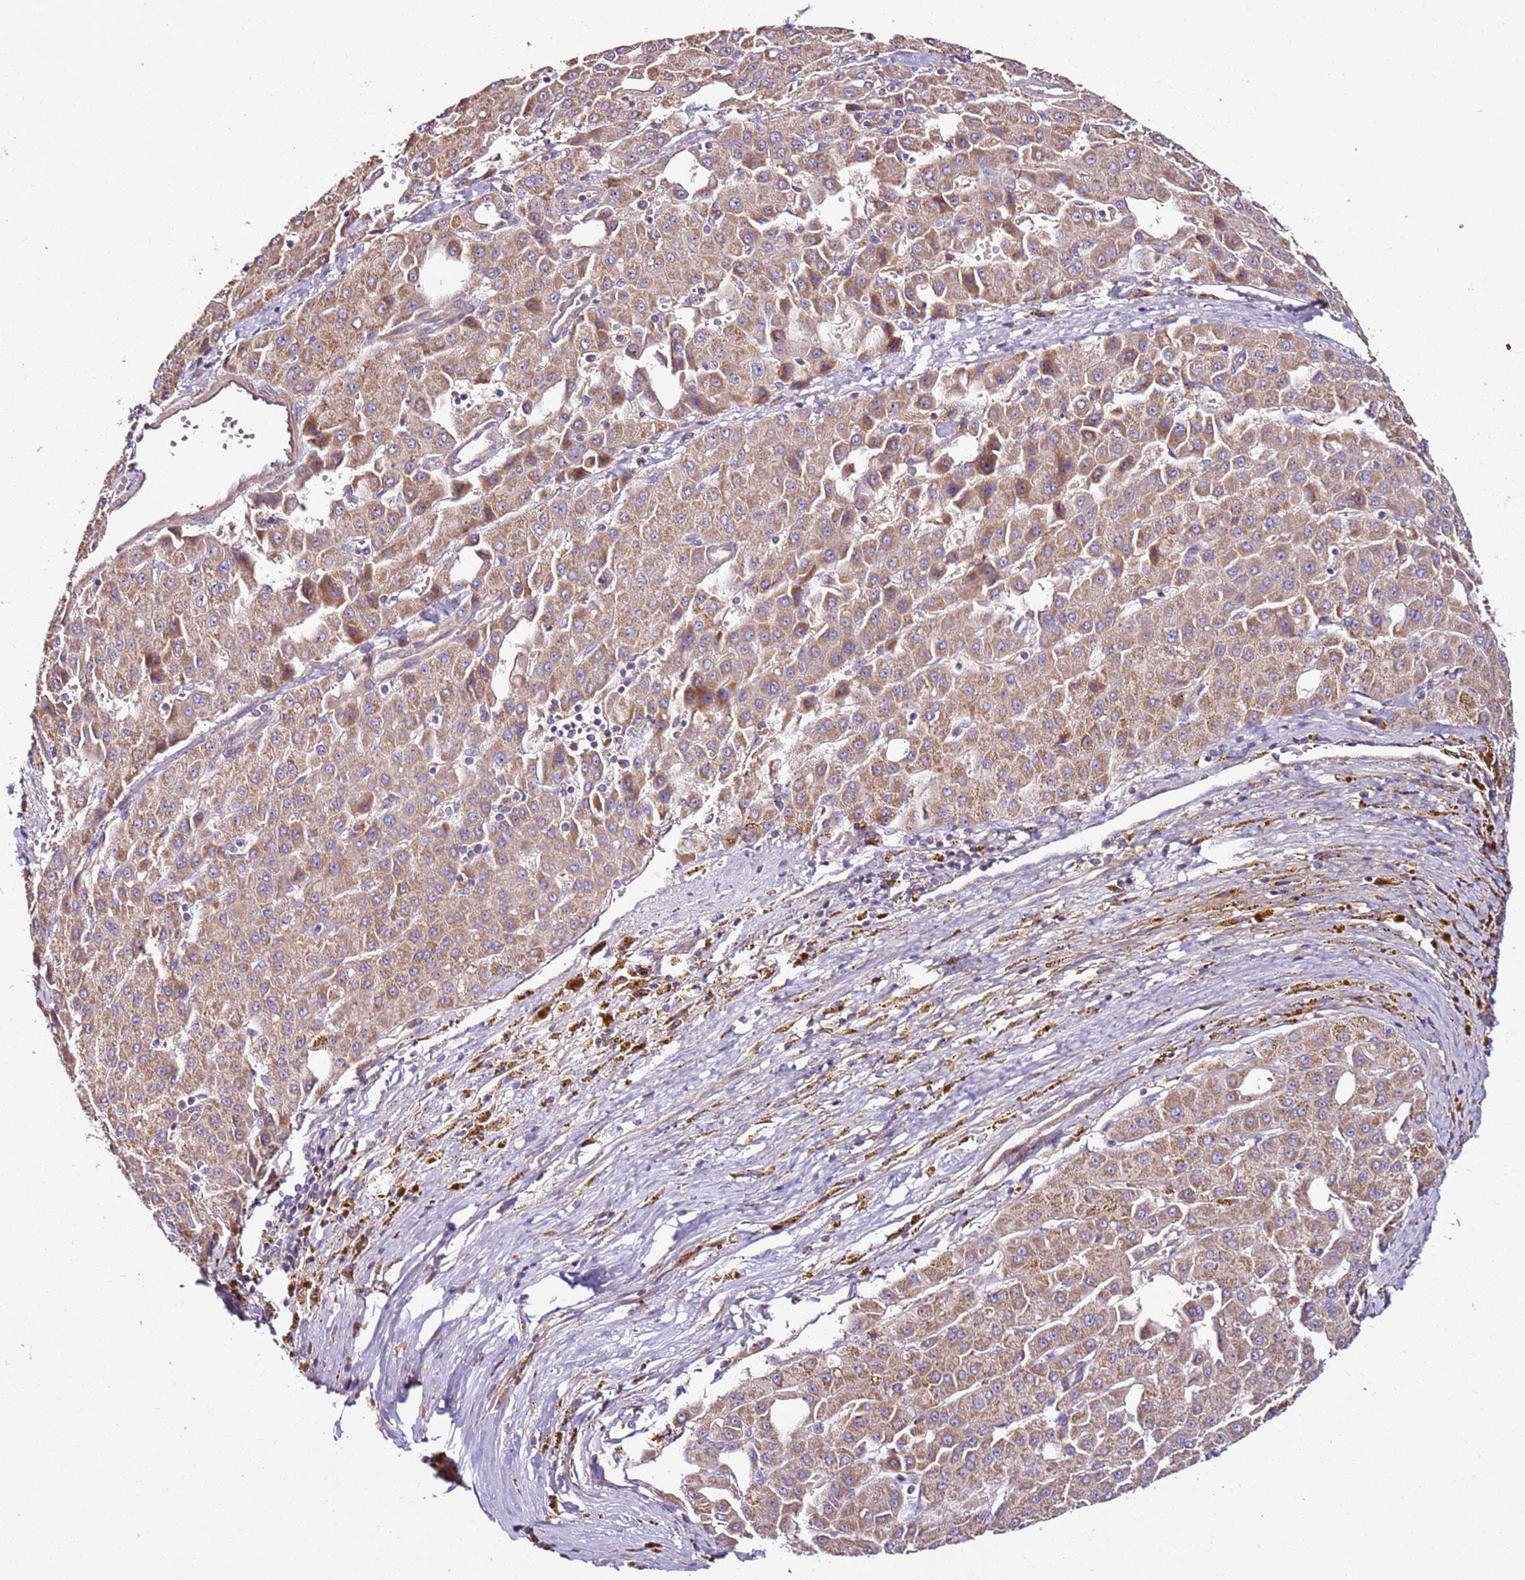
{"staining": {"intensity": "moderate", "quantity": ">75%", "location": "cytoplasmic/membranous"}, "tissue": "liver cancer", "cell_type": "Tumor cells", "image_type": "cancer", "snomed": [{"axis": "morphology", "description": "Carcinoma, Hepatocellular, NOS"}, {"axis": "topography", "description": "Liver"}], "caption": "Liver cancer stained with a protein marker demonstrates moderate staining in tumor cells.", "gene": "KRTAP21-3", "patient": {"sex": "male", "age": 47}}